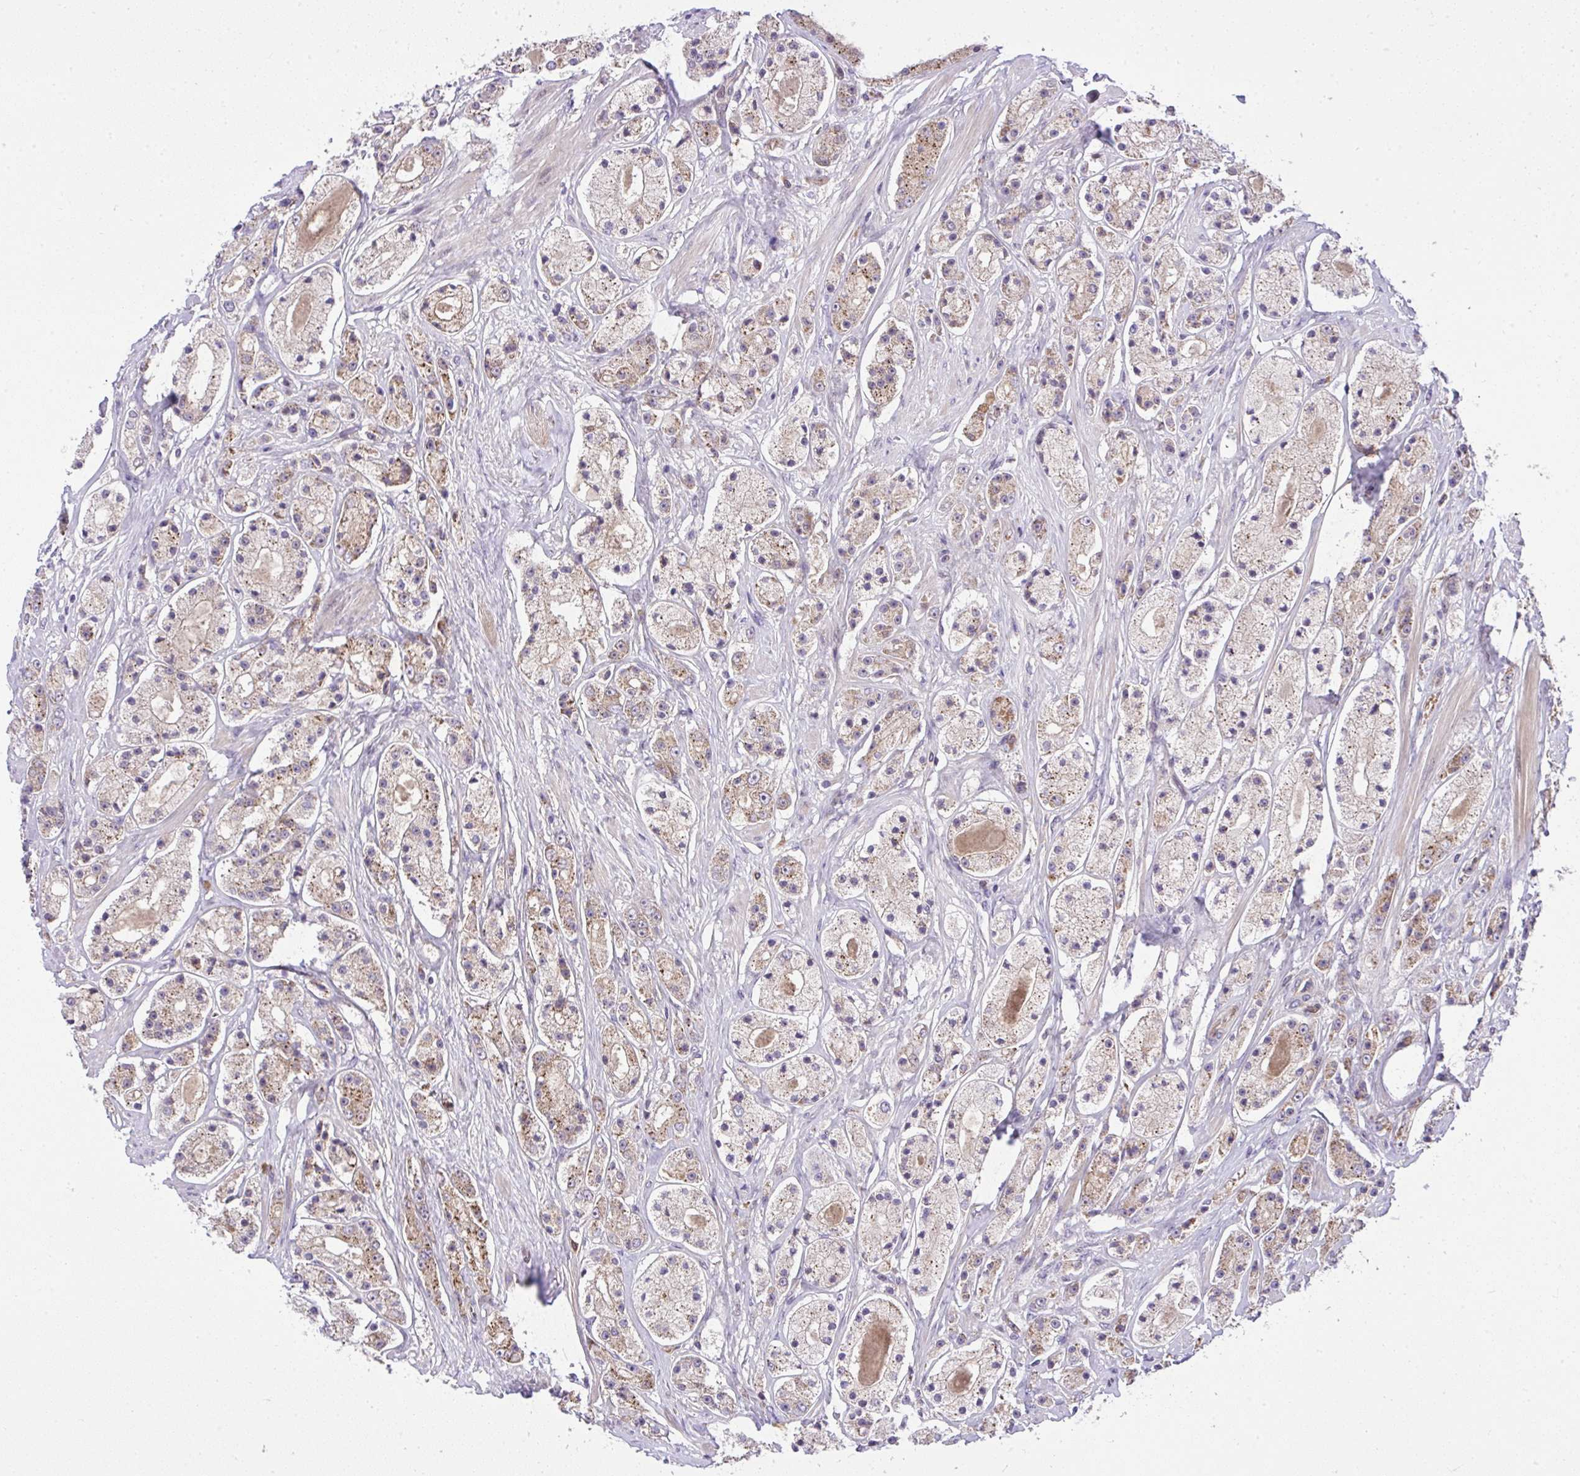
{"staining": {"intensity": "weak", "quantity": ">75%", "location": "cytoplasmic/membranous"}, "tissue": "prostate cancer", "cell_type": "Tumor cells", "image_type": "cancer", "snomed": [{"axis": "morphology", "description": "Adenocarcinoma, High grade"}, {"axis": "topography", "description": "Prostate"}], "caption": "Prostate cancer stained with a protein marker reveals weak staining in tumor cells.", "gene": "CHIA", "patient": {"sex": "male", "age": 67}}